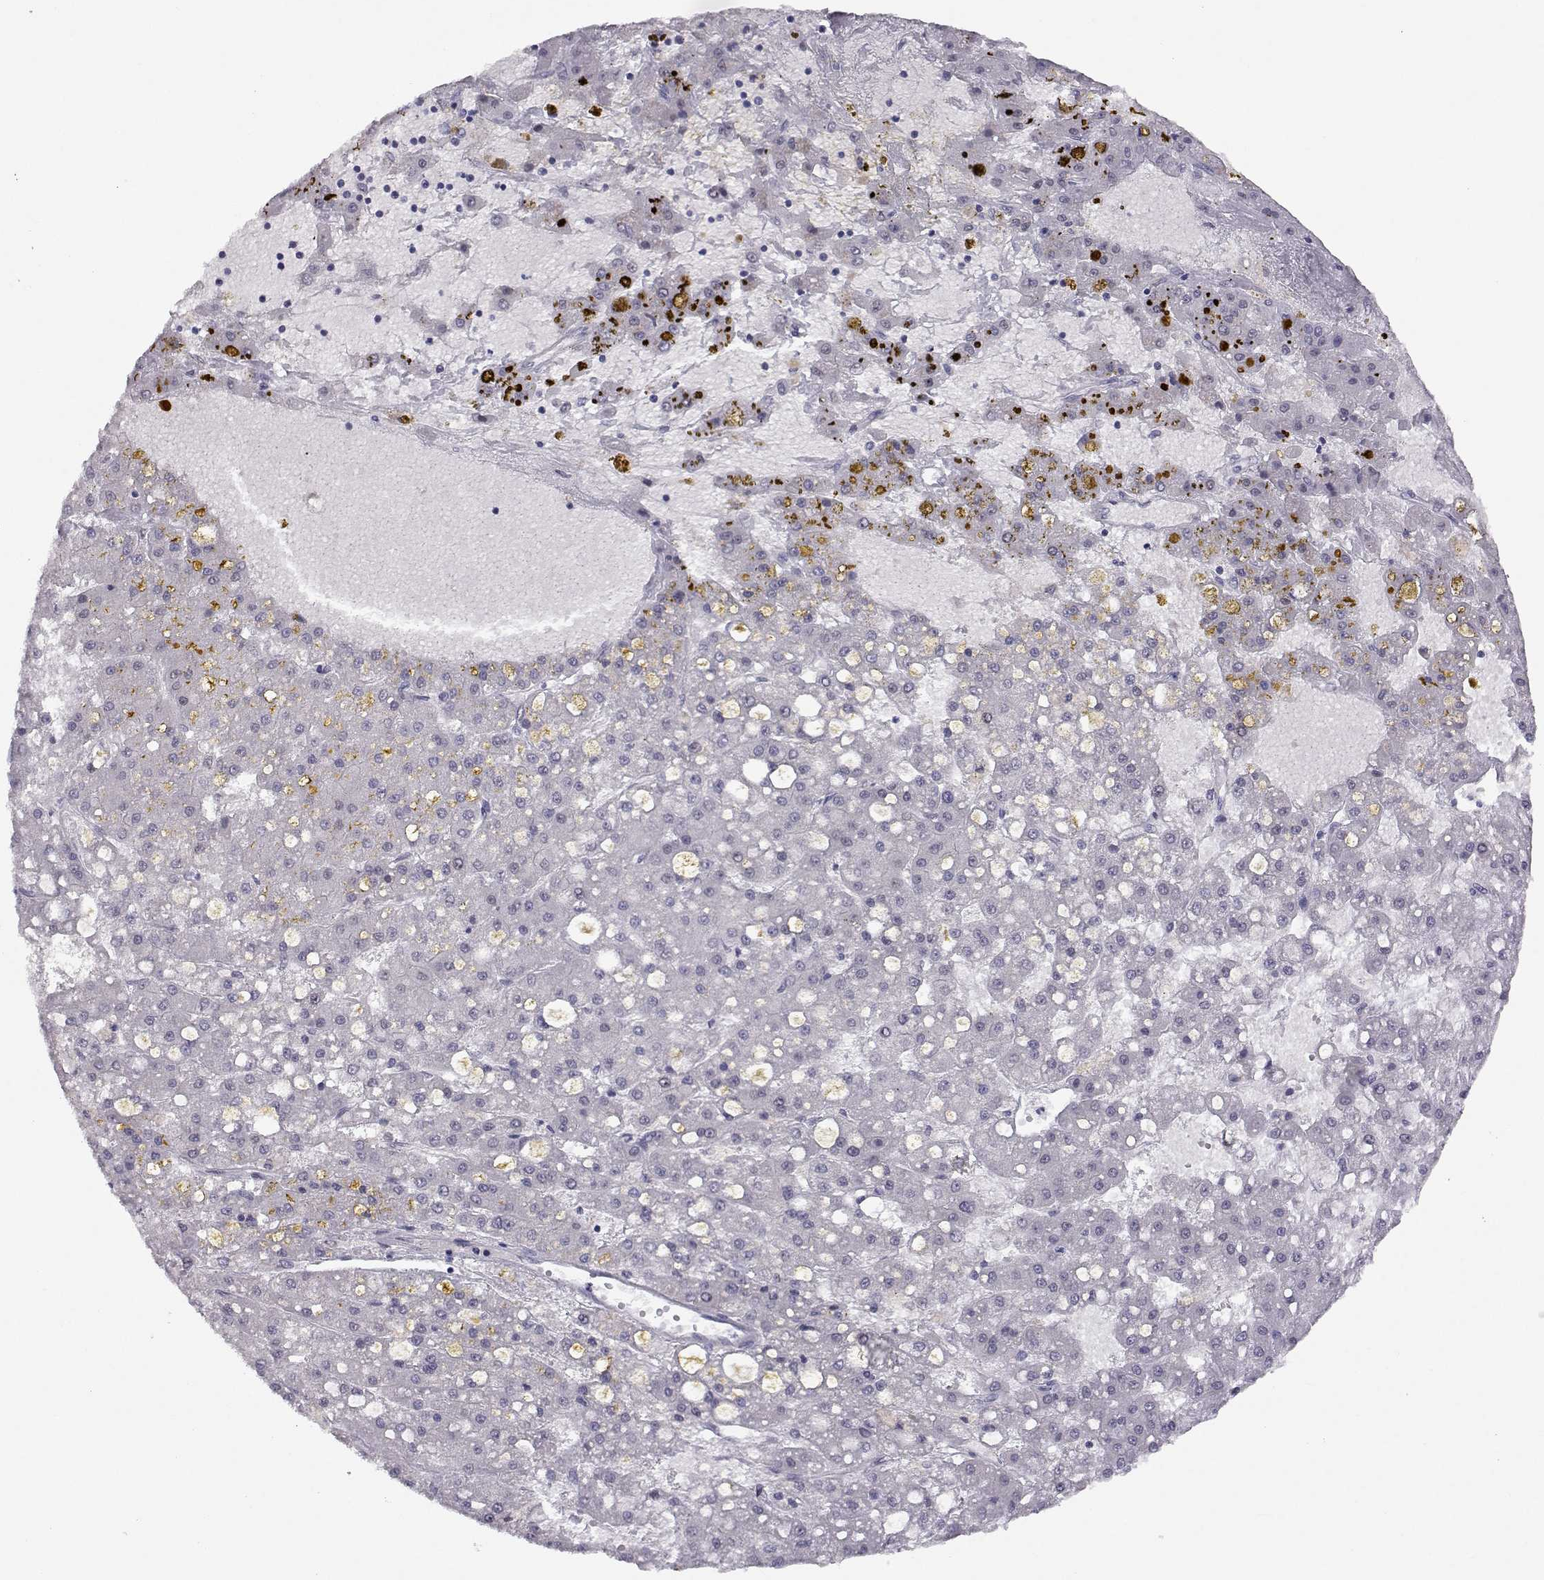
{"staining": {"intensity": "negative", "quantity": "none", "location": "none"}, "tissue": "liver cancer", "cell_type": "Tumor cells", "image_type": "cancer", "snomed": [{"axis": "morphology", "description": "Carcinoma, Hepatocellular, NOS"}, {"axis": "topography", "description": "Liver"}], "caption": "The micrograph shows no significant expression in tumor cells of liver hepatocellular carcinoma. (Brightfield microscopy of DAB (3,3'-diaminobenzidine) IHC at high magnification).", "gene": "MED26", "patient": {"sex": "male", "age": 67}}